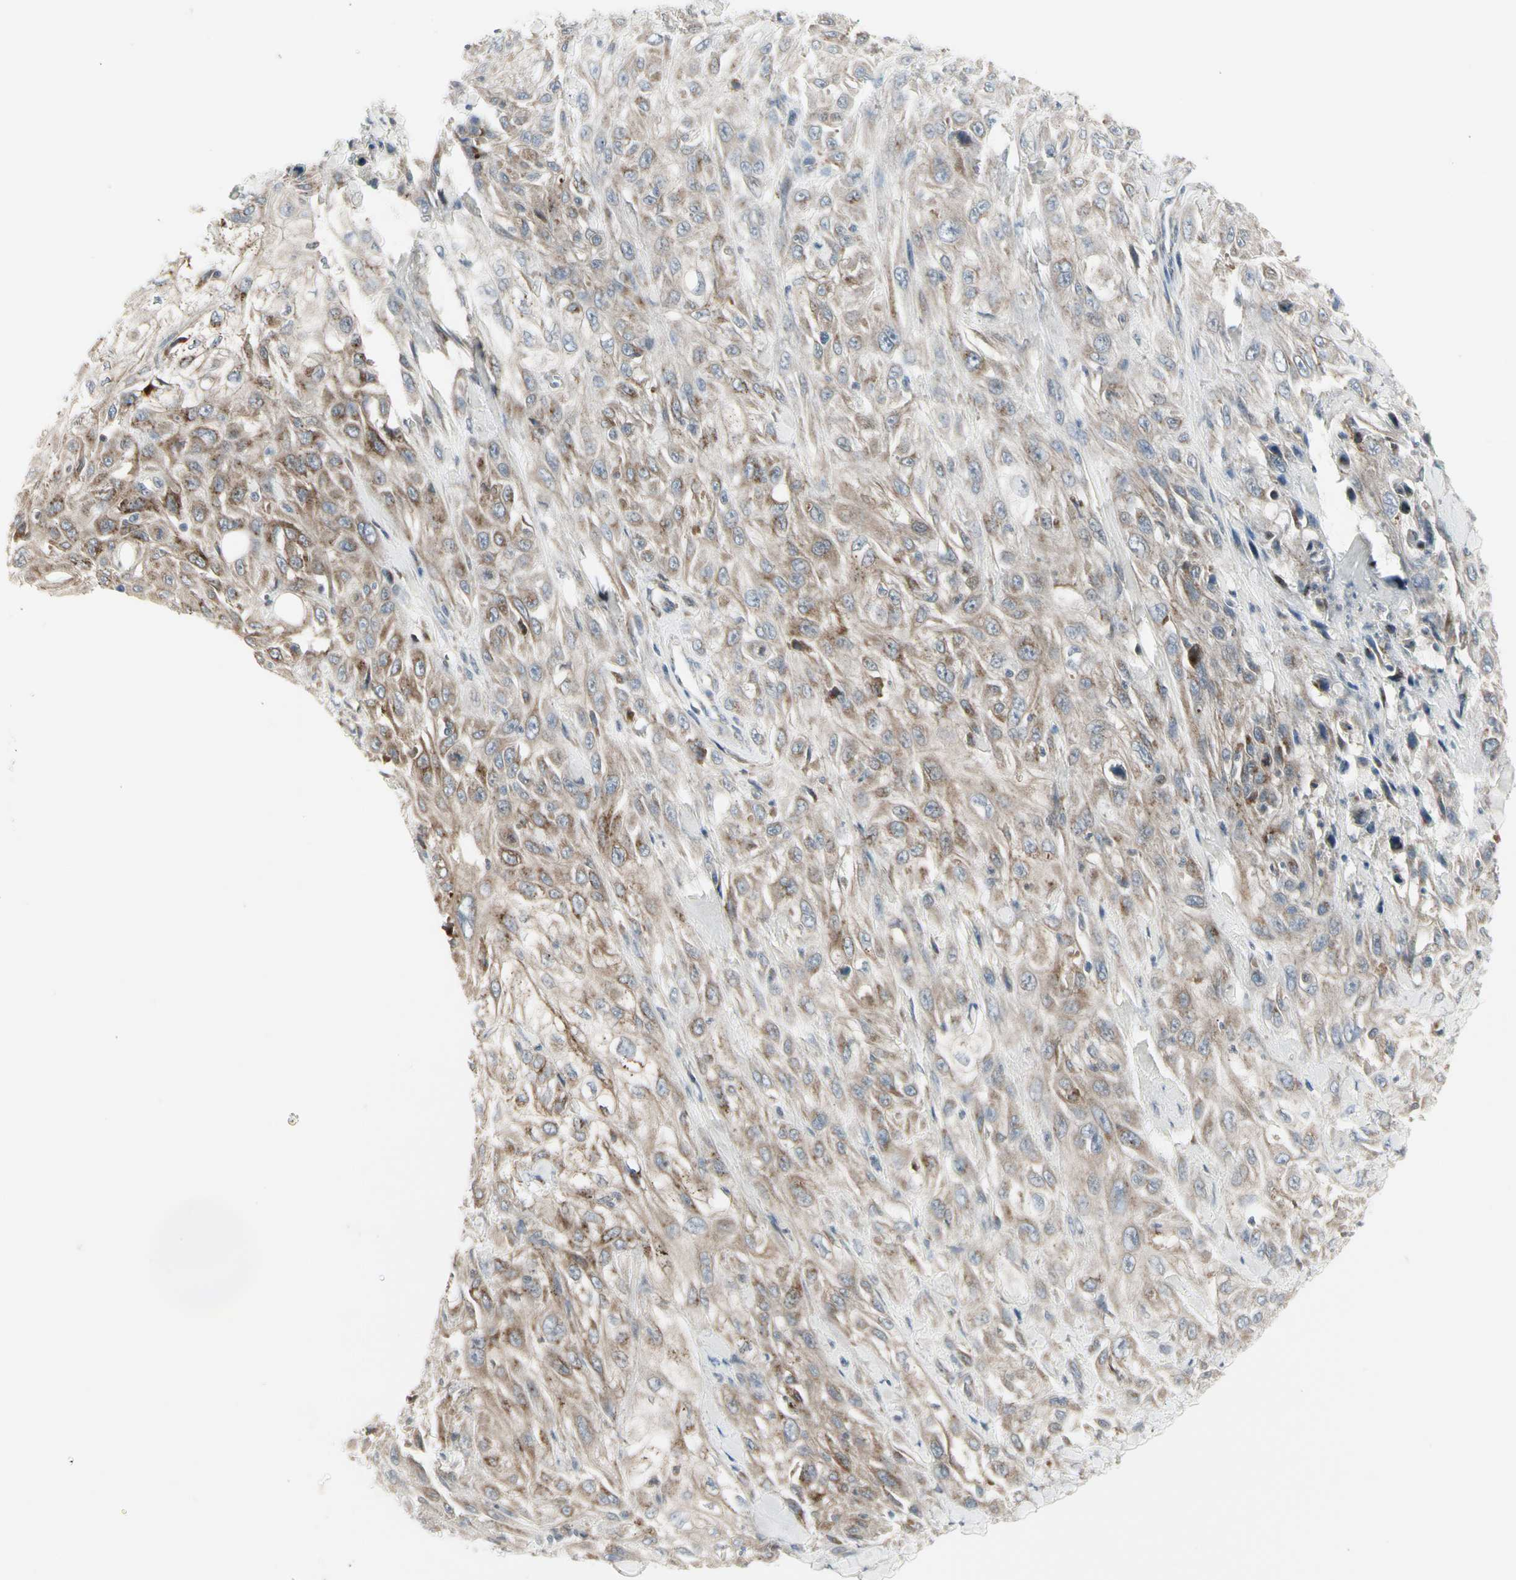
{"staining": {"intensity": "weak", "quantity": ">75%", "location": "cytoplasmic/membranous"}, "tissue": "skin cancer", "cell_type": "Tumor cells", "image_type": "cancer", "snomed": [{"axis": "morphology", "description": "Squamous cell carcinoma, NOS"}, {"axis": "morphology", "description": "Squamous cell carcinoma, metastatic, NOS"}, {"axis": "topography", "description": "Skin"}, {"axis": "topography", "description": "Lymph node"}], "caption": "Brown immunohistochemical staining in human skin squamous cell carcinoma reveals weak cytoplasmic/membranous positivity in approximately >75% of tumor cells. (DAB IHC, brown staining for protein, blue staining for nuclei).", "gene": "GRN", "patient": {"sex": "male", "age": 75}}